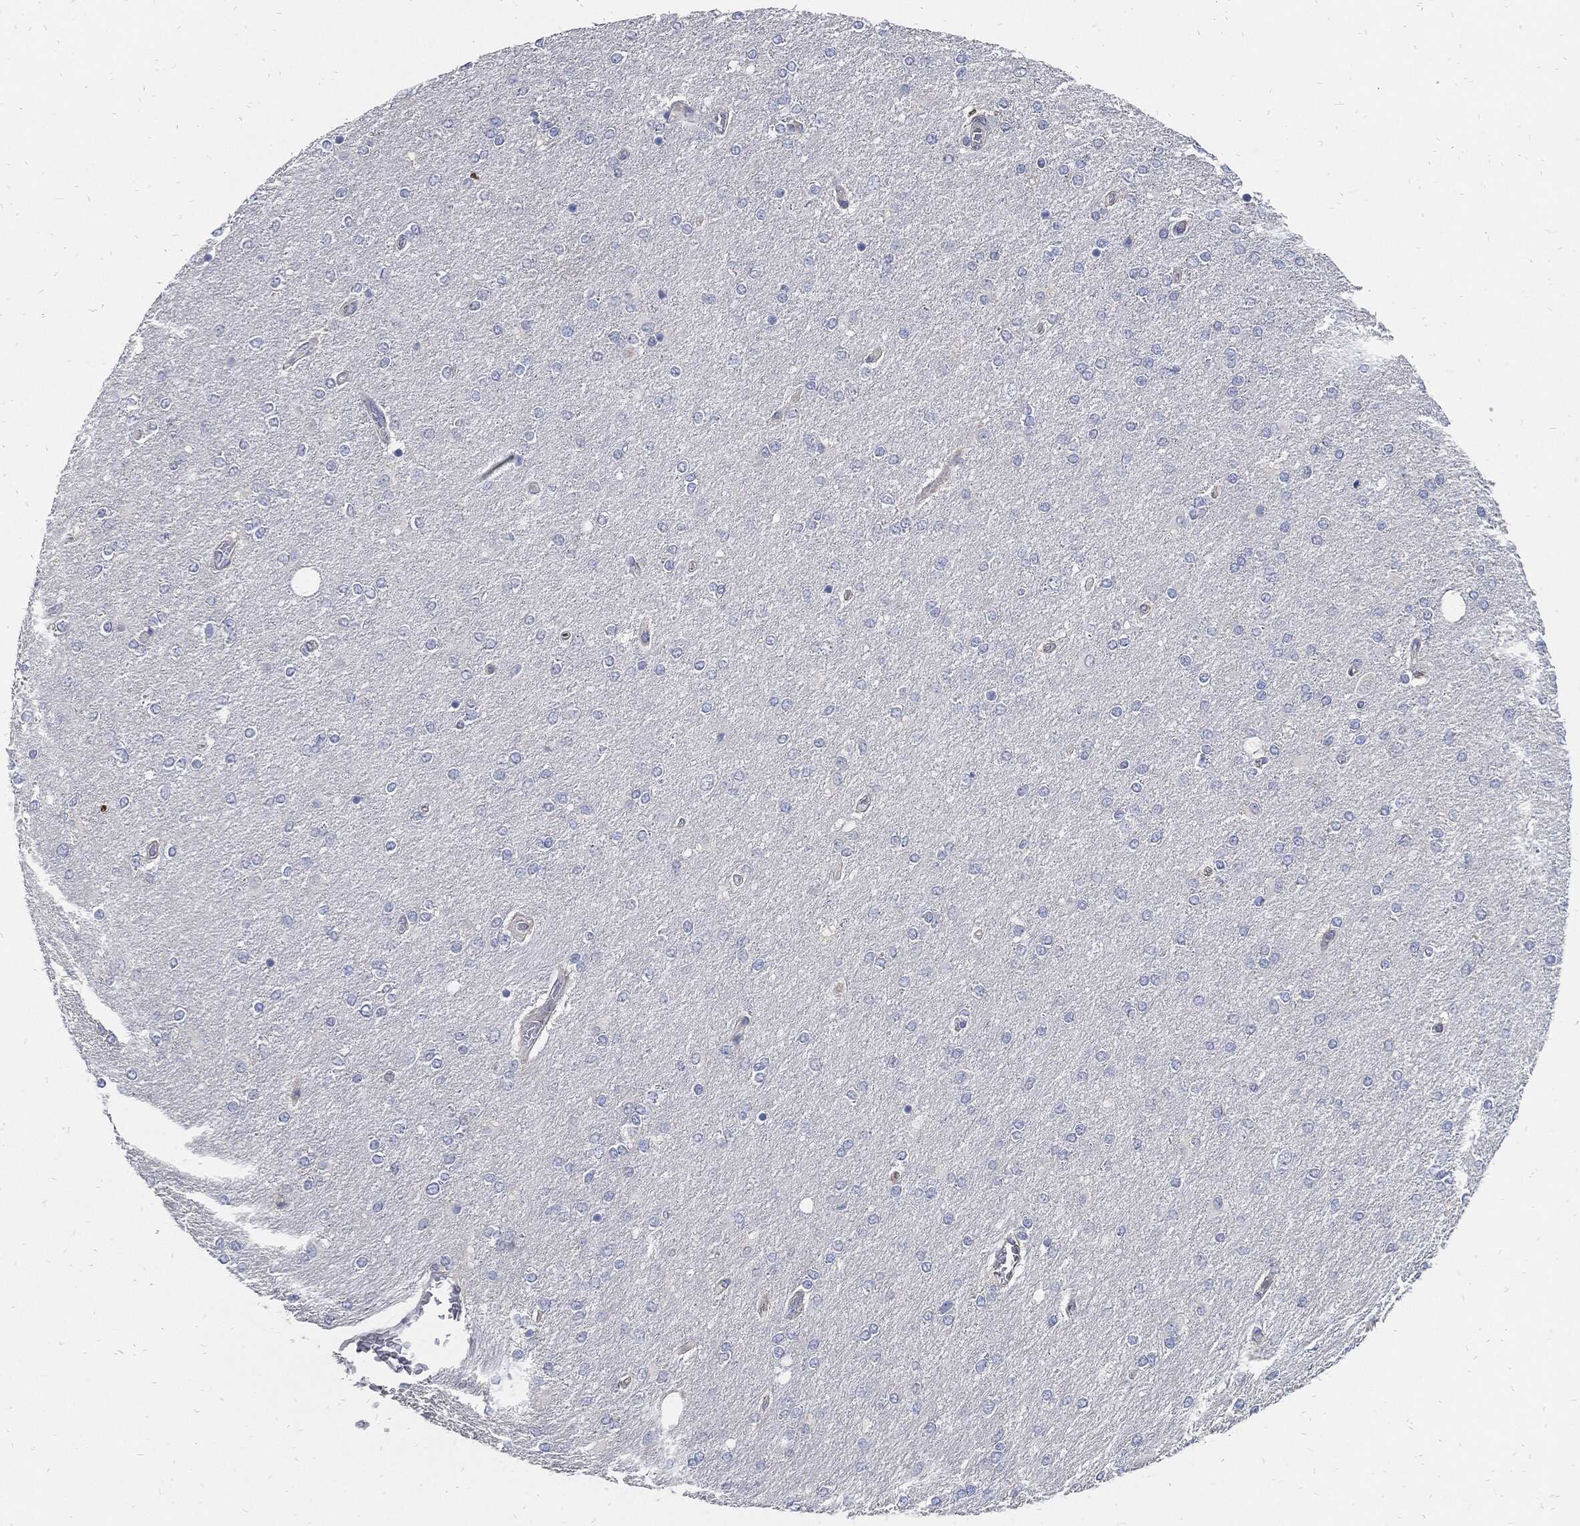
{"staining": {"intensity": "negative", "quantity": "none", "location": "none"}, "tissue": "glioma", "cell_type": "Tumor cells", "image_type": "cancer", "snomed": [{"axis": "morphology", "description": "Glioma, malignant, High grade"}, {"axis": "topography", "description": "Cerebral cortex"}], "caption": "Immunohistochemistry (IHC) image of glioma stained for a protein (brown), which shows no expression in tumor cells.", "gene": "MKI67", "patient": {"sex": "male", "age": 70}}